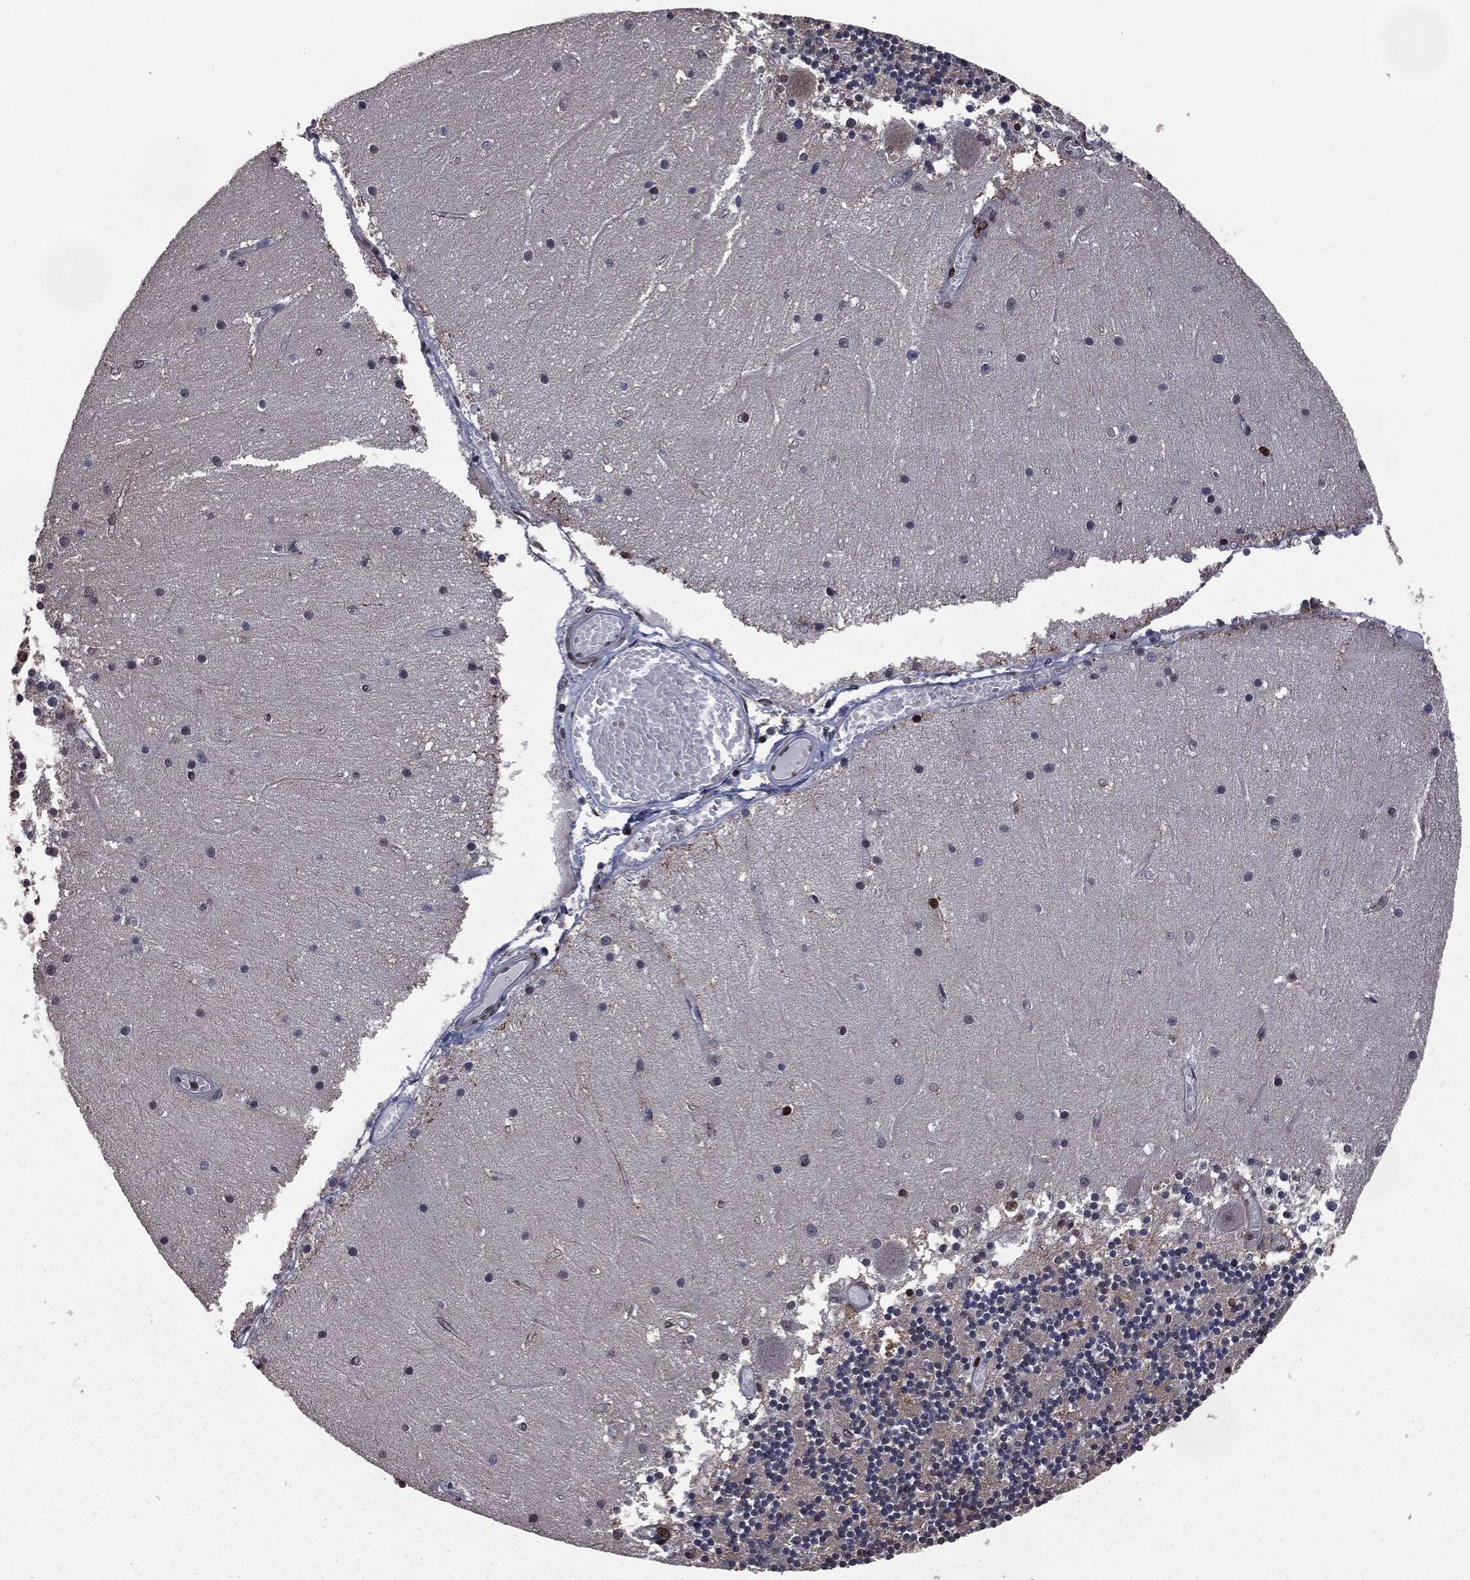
{"staining": {"intensity": "moderate", "quantity": "25%-75%", "location": "nuclear"}, "tissue": "cerebellum", "cell_type": "Cells in granular layer", "image_type": "normal", "snomed": [{"axis": "morphology", "description": "Normal tissue, NOS"}, {"axis": "topography", "description": "Cerebellum"}], "caption": "Immunohistochemistry (IHC) (DAB (3,3'-diaminobenzidine)) staining of benign human cerebellum shows moderate nuclear protein staining in approximately 25%-75% of cells in granular layer. The protein of interest is stained brown, and the nuclei are stained in blue (DAB IHC with brightfield microscopy, high magnification).", "gene": "DVL2", "patient": {"sex": "female", "age": 28}}